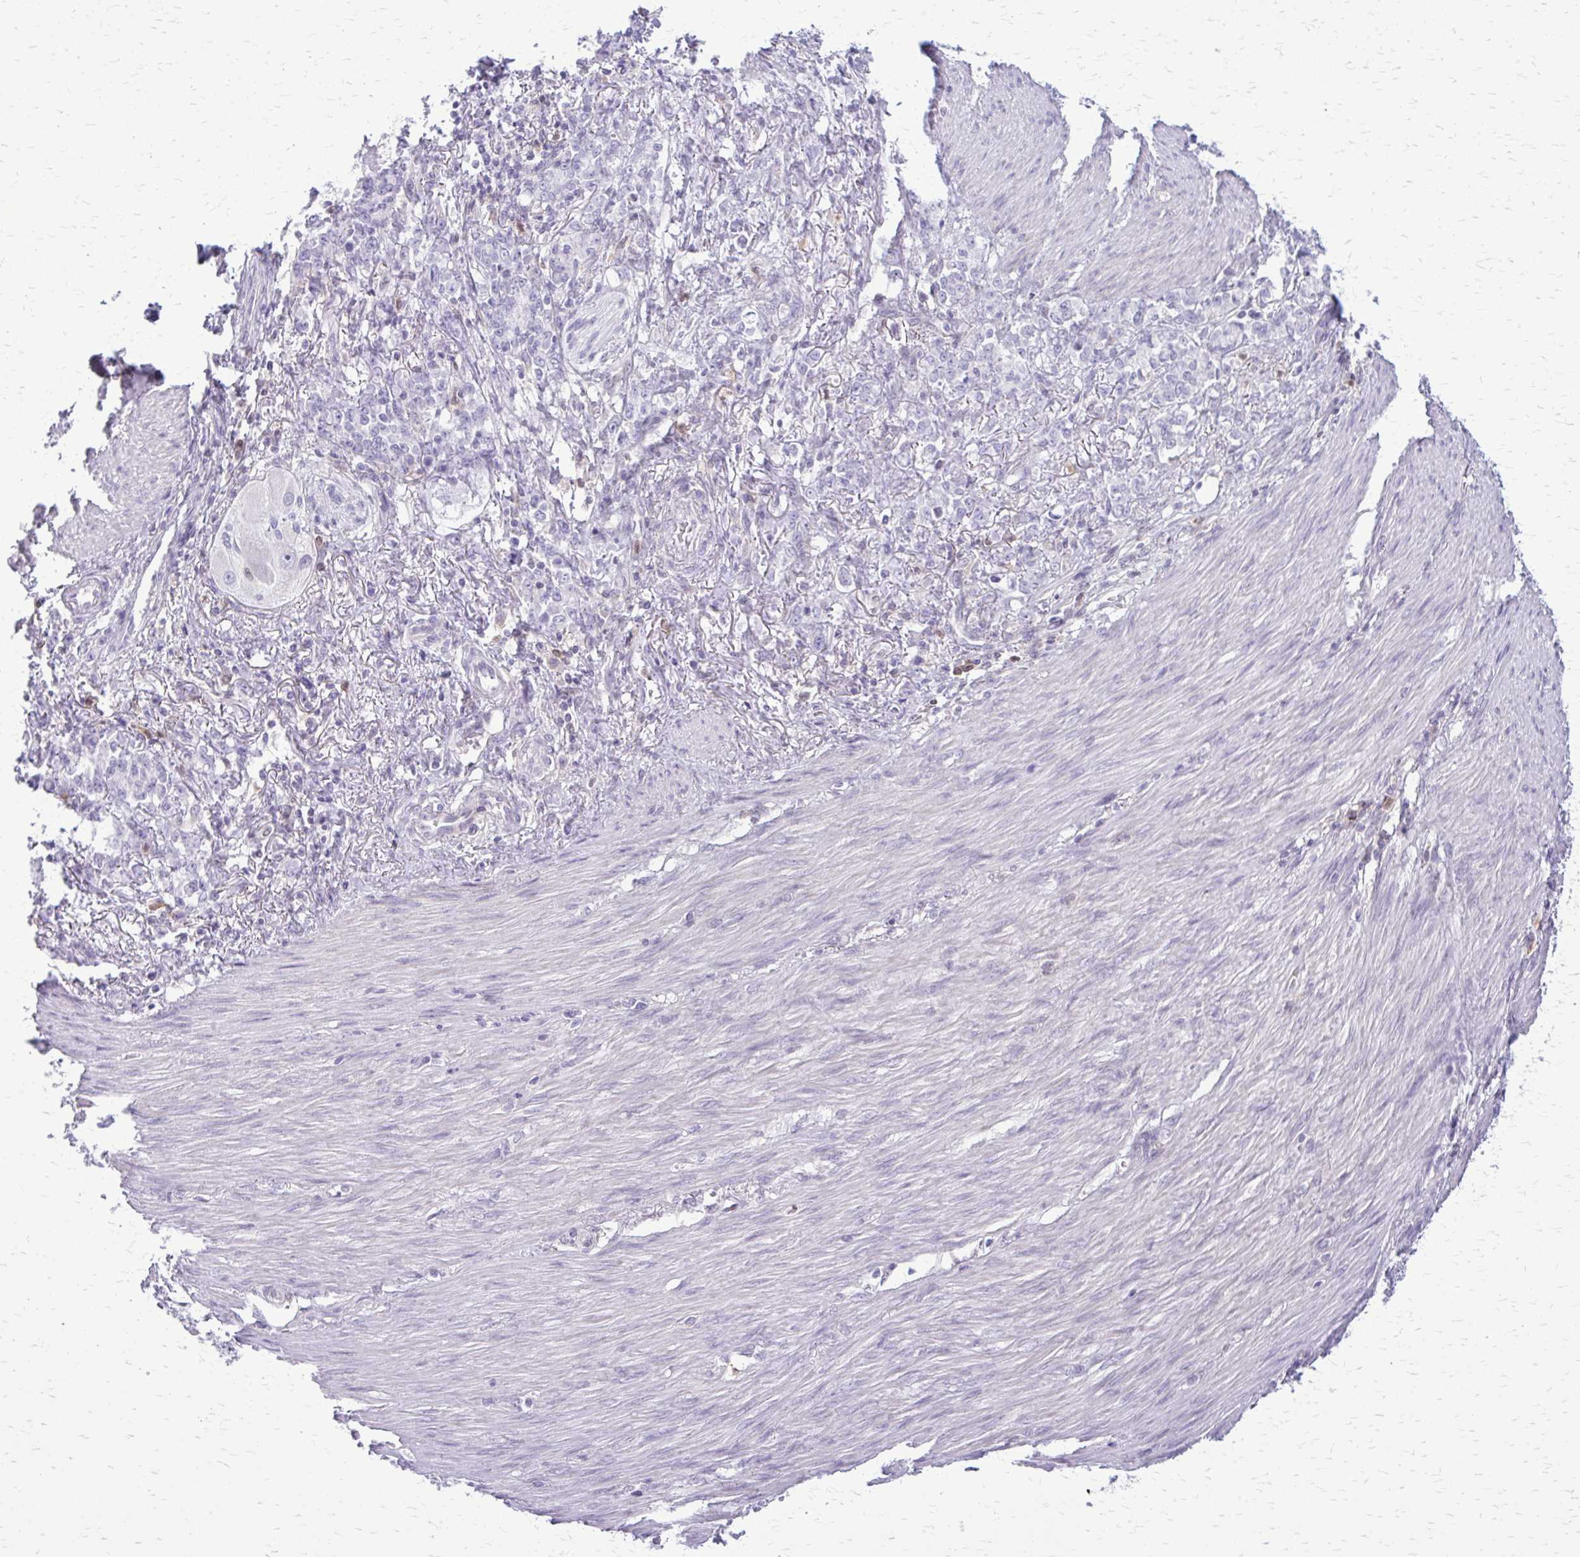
{"staining": {"intensity": "negative", "quantity": "none", "location": "none"}, "tissue": "stomach cancer", "cell_type": "Tumor cells", "image_type": "cancer", "snomed": [{"axis": "morphology", "description": "Adenocarcinoma, NOS"}, {"axis": "topography", "description": "Stomach"}], "caption": "This is an IHC histopathology image of human adenocarcinoma (stomach). There is no staining in tumor cells.", "gene": "GLRX", "patient": {"sex": "female", "age": 79}}